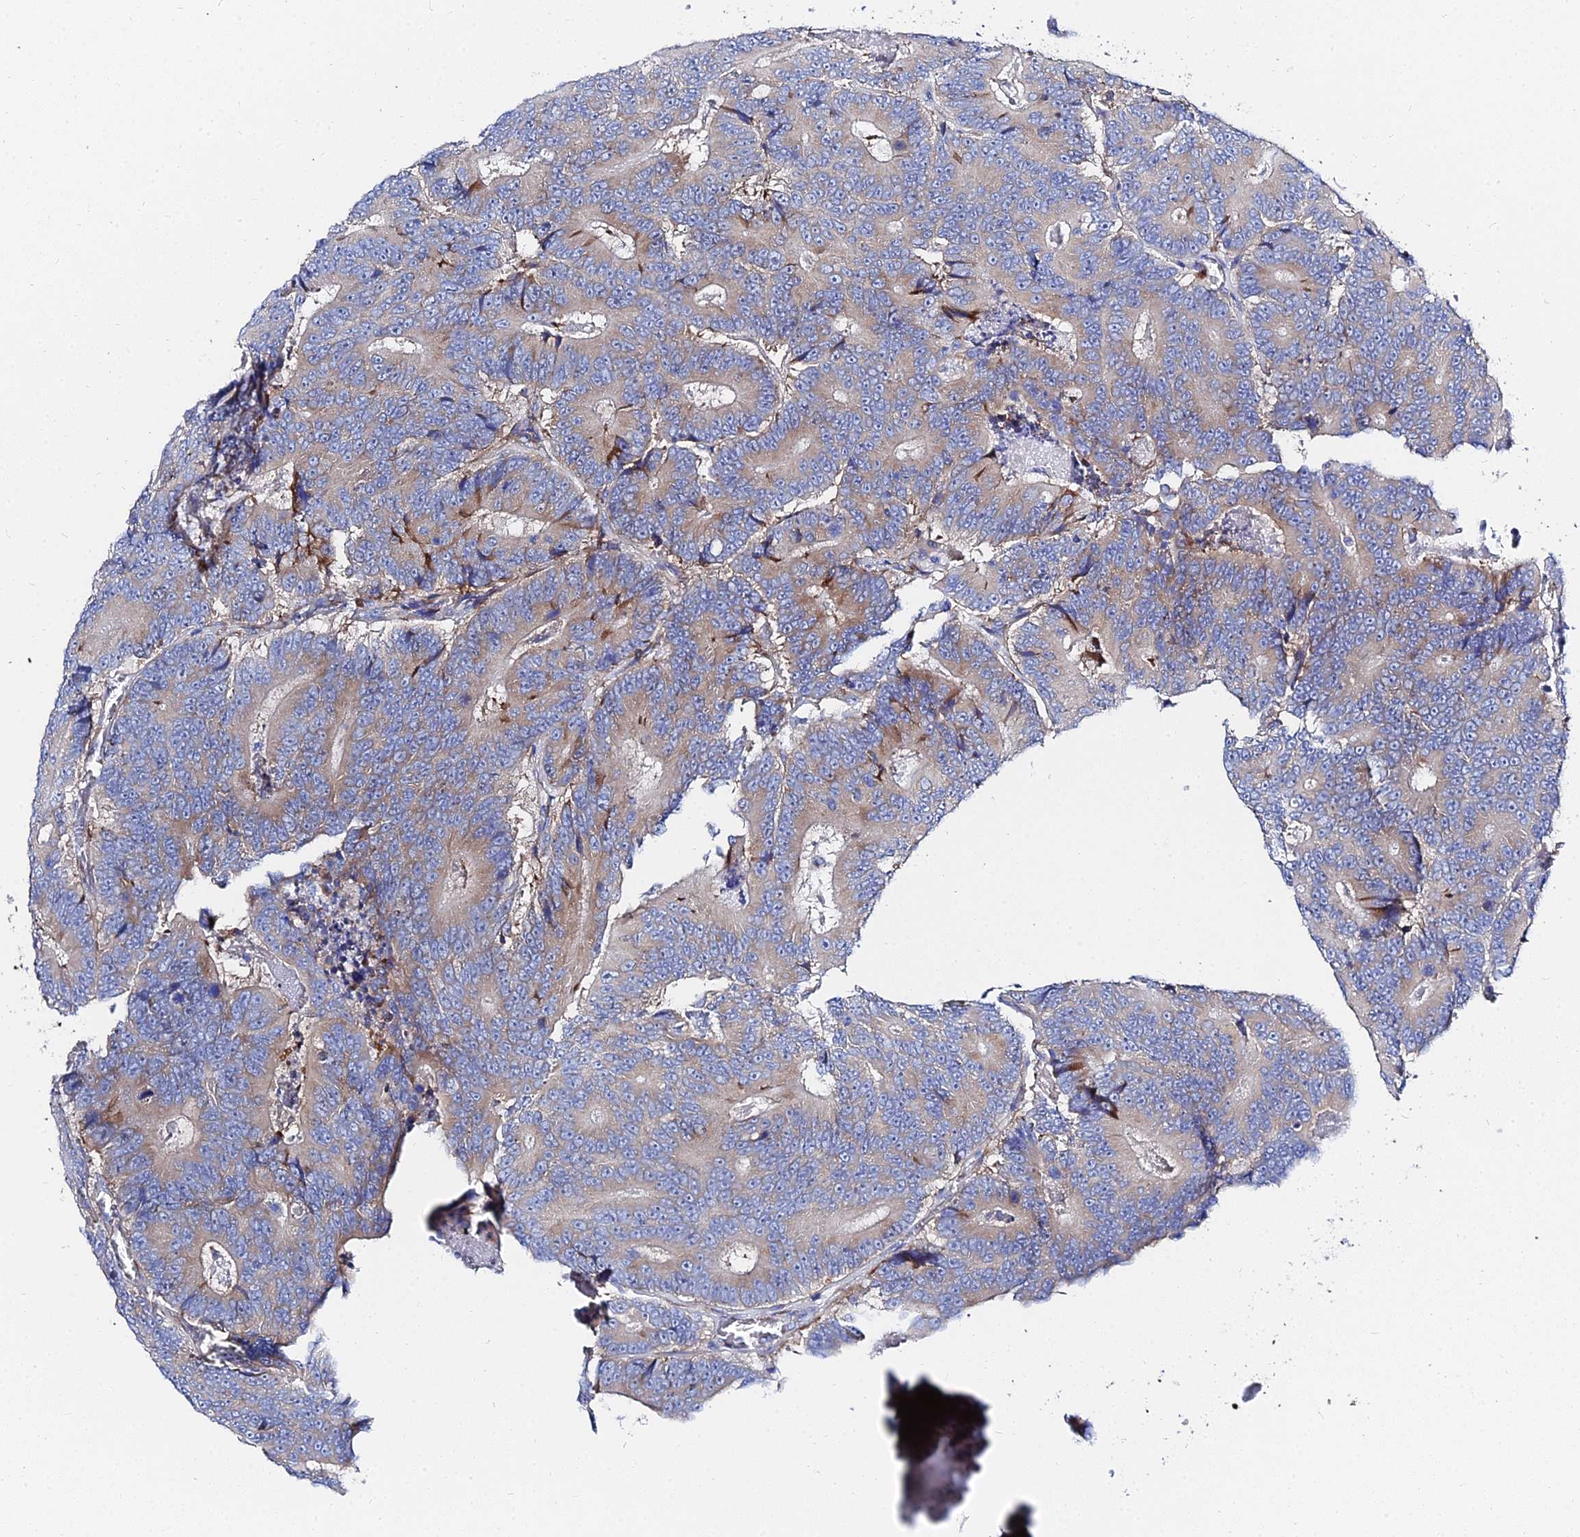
{"staining": {"intensity": "weak", "quantity": "25%-75%", "location": "cytoplasmic/membranous"}, "tissue": "colorectal cancer", "cell_type": "Tumor cells", "image_type": "cancer", "snomed": [{"axis": "morphology", "description": "Adenocarcinoma, NOS"}, {"axis": "topography", "description": "Colon"}], "caption": "Protein analysis of colorectal adenocarcinoma tissue shows weak cytoplasmic/membranous positivity in approximately 25%-75% of tumor cells. Using DAB (brown) and hematoxylin (blue) stains, captured at high magnification using brightfield microscopy.", "gene": "PTTG1", "patient": {"sex": "male", "age": 83}}